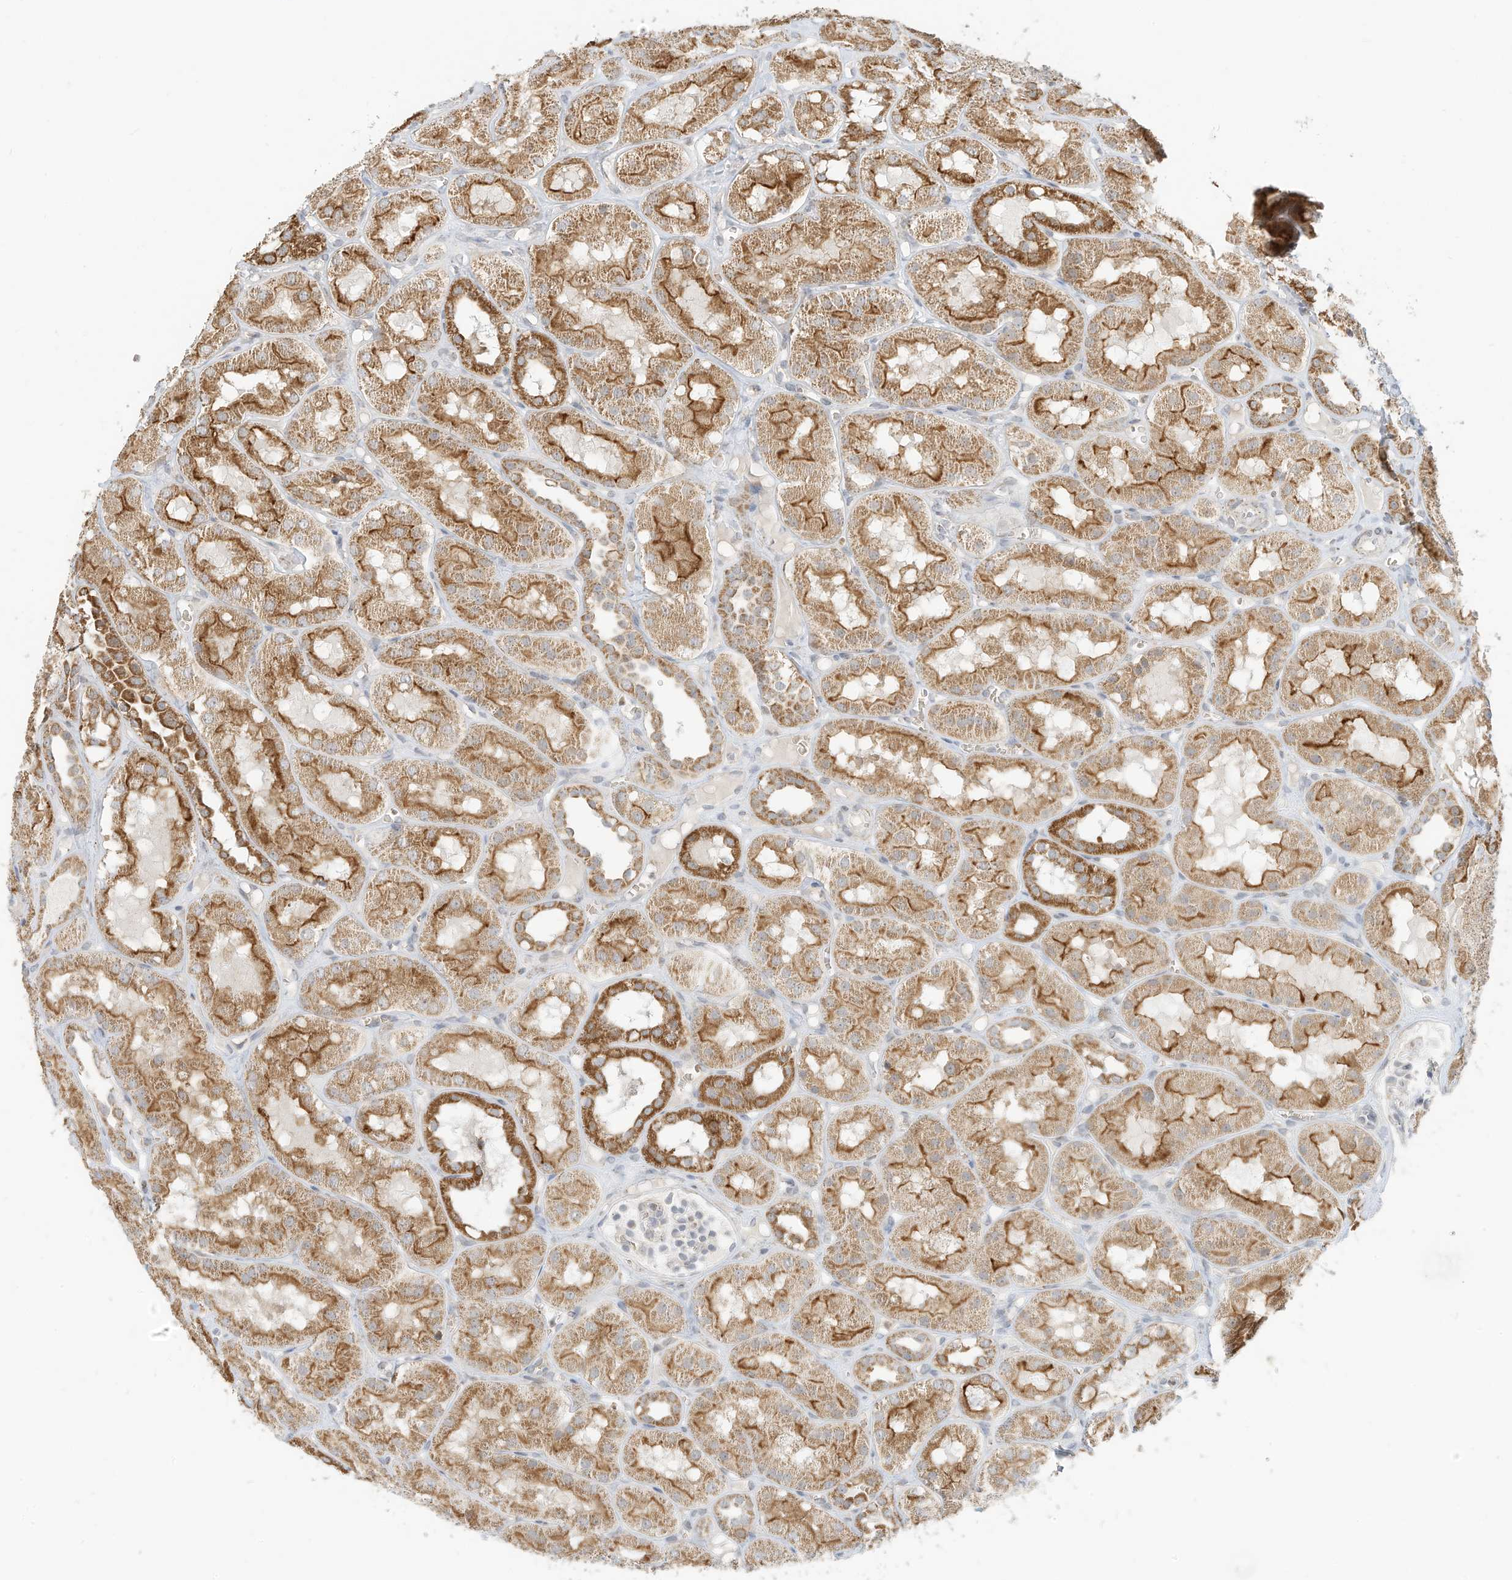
{"staining": {"intensity": "negative", "quantity": "none", "location": "none"}, "tissue": "kidney", "cell_type": "Cells in glomeruli", "image_type": "normal", "snomed": [{"axis": "morphology", "description": "Normal tissue, NOS"}, {"axis": "topography", "description": "Kidney"}], "caption": "IHC histopathology image of normal kidney stained for a protein (brown), which shows no positivity in cells in glomeruli. (Brightfield microscopy of DAB (3,3'-diaminobenzidine) immunohistochemistry at high magnification).", "gene": "MTUS2", "patient": {"sex": "male", "age": 16}}